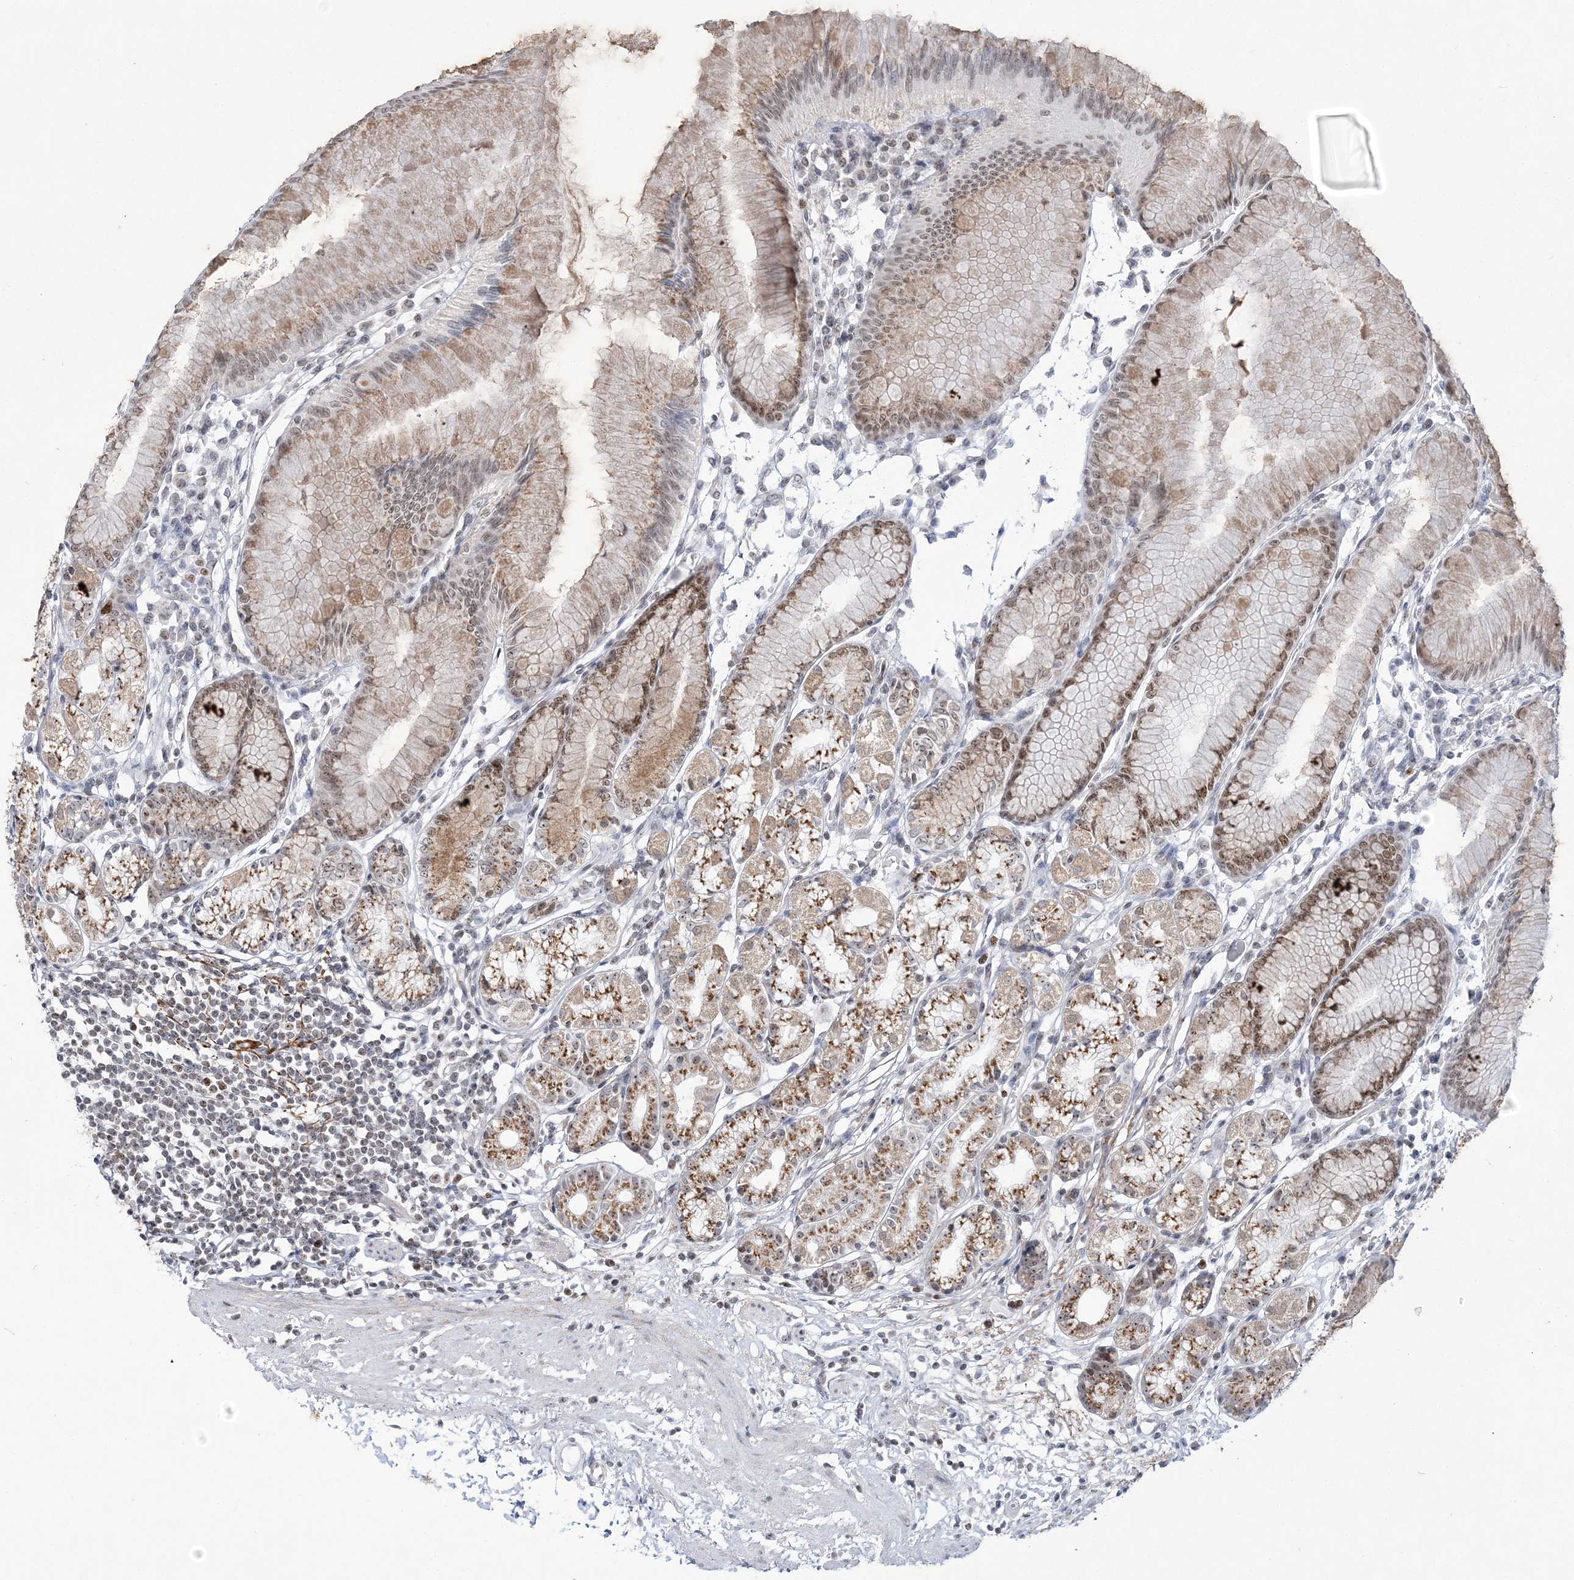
{"staining": {"intensity": "moderate", "quantity": ">75%", "location": "cytoplasmic/membranous,nuclear"}, "tissue": "stomach", "cell_type": "Glandular cells", "image_type": "normal", "snomed": [{"axis": "morphology", "description": "Normal tissue, NOS"}, {"axis": "topography", "description": "Stomach"}], "caption": "High-power microscopy captured an immunohistochemistry image of benign stomach, revealing moderate cytoplasmic/membranous,nuclear staining in approximately >75% of glandular cells.", "gene": "DDX21", "patient": {"sex": "female", "age": 57}}